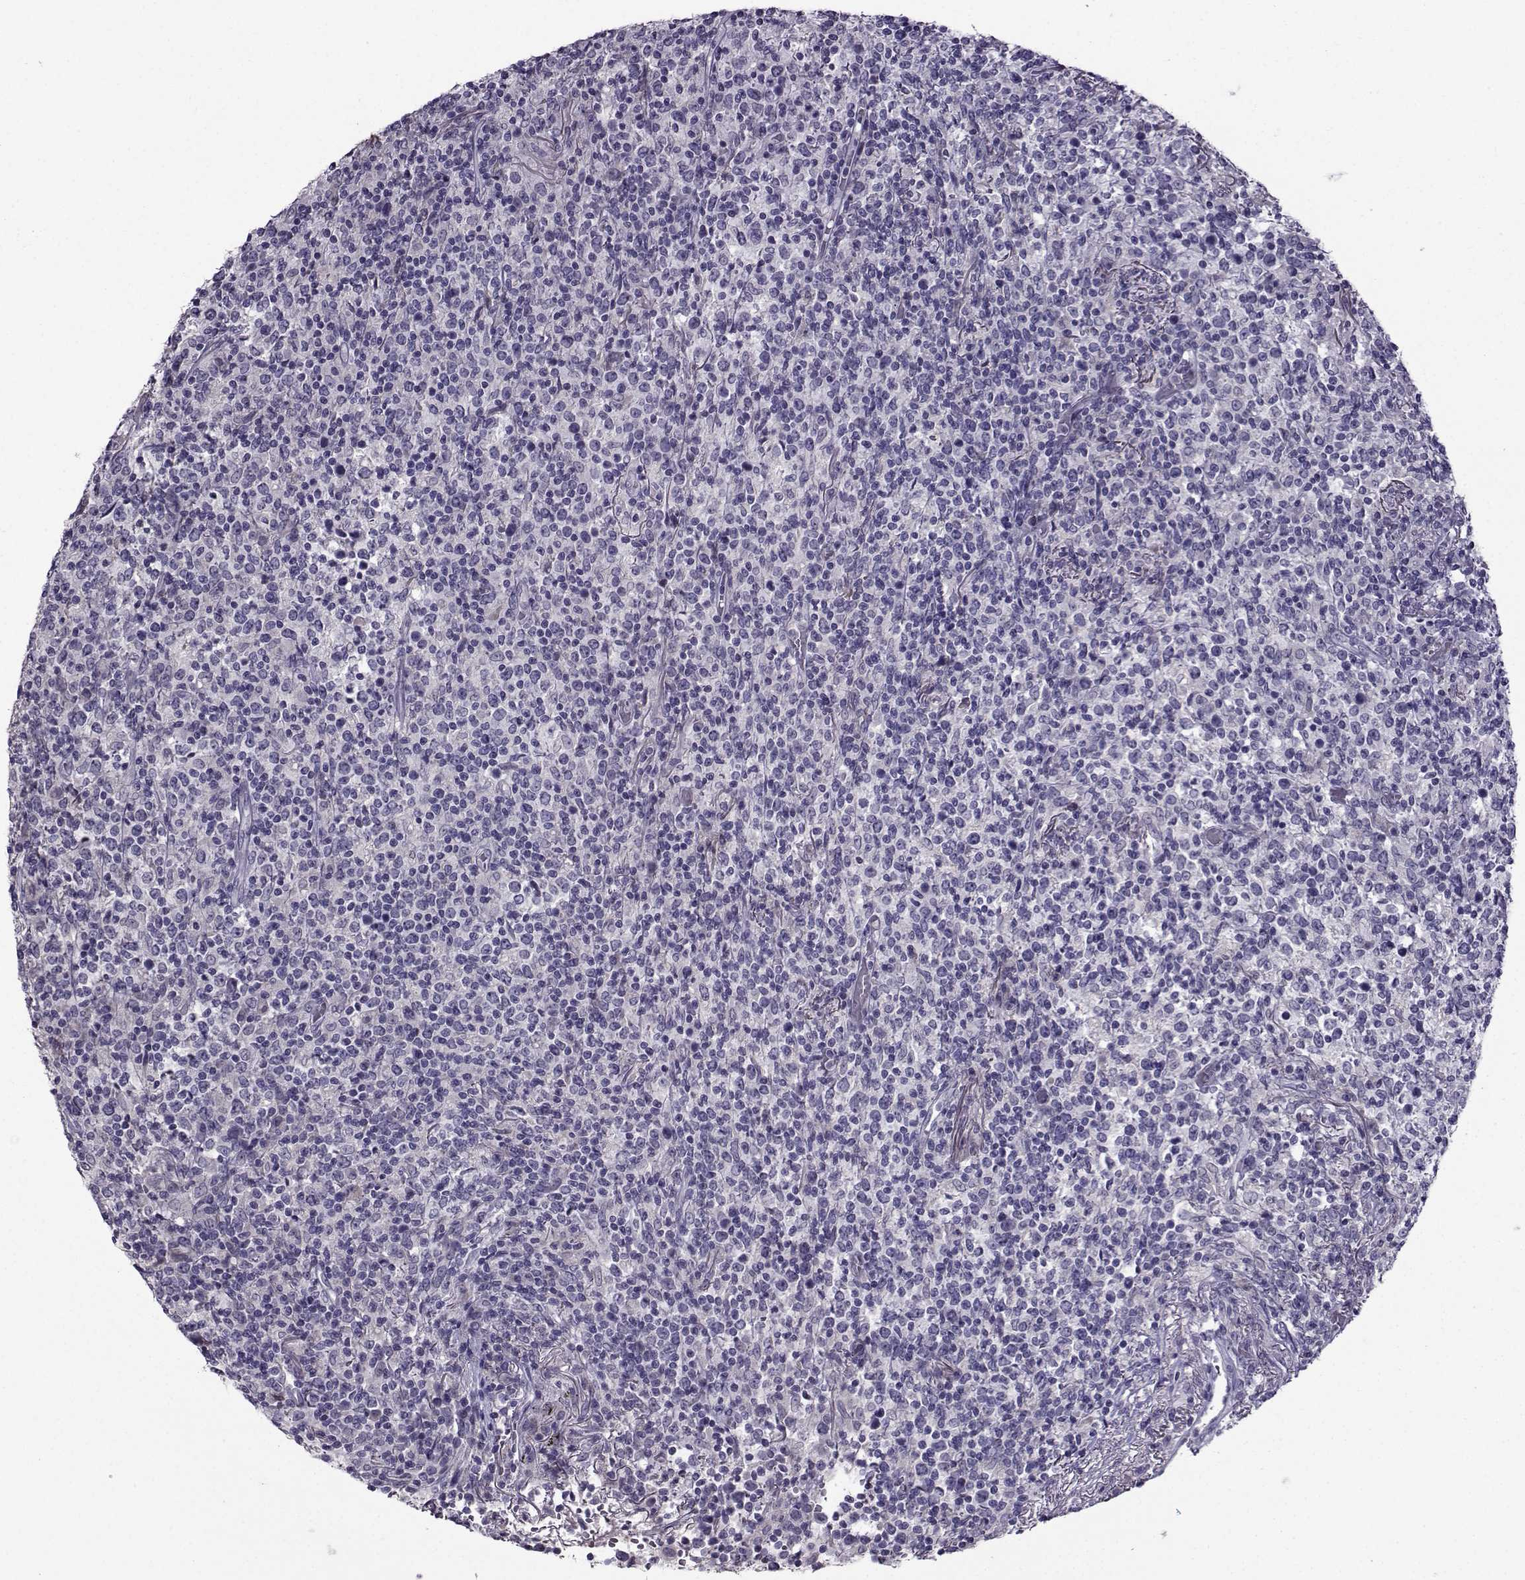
{"staining": {"intensity": "negative", "quantity": "none", "location": "none"}, "tissue": "lymphoma", "cell_type": "Tumor cells", "image_type": "cancer", "snomed": [{"axis": "morphology", "description": "Malignant lymphoma, non-Hodgkin's type, High grade"}, {"axis": "topography", "description": "Lung"}], "caption": "Photomicrograph shows no protein staining in tumor cells of lymphoma tissue. (Immunohistochemistry, brightfield microscopy, high magnification).", "gene": "CRYBB1", "patient": {"sex": "male", "age": 79}}